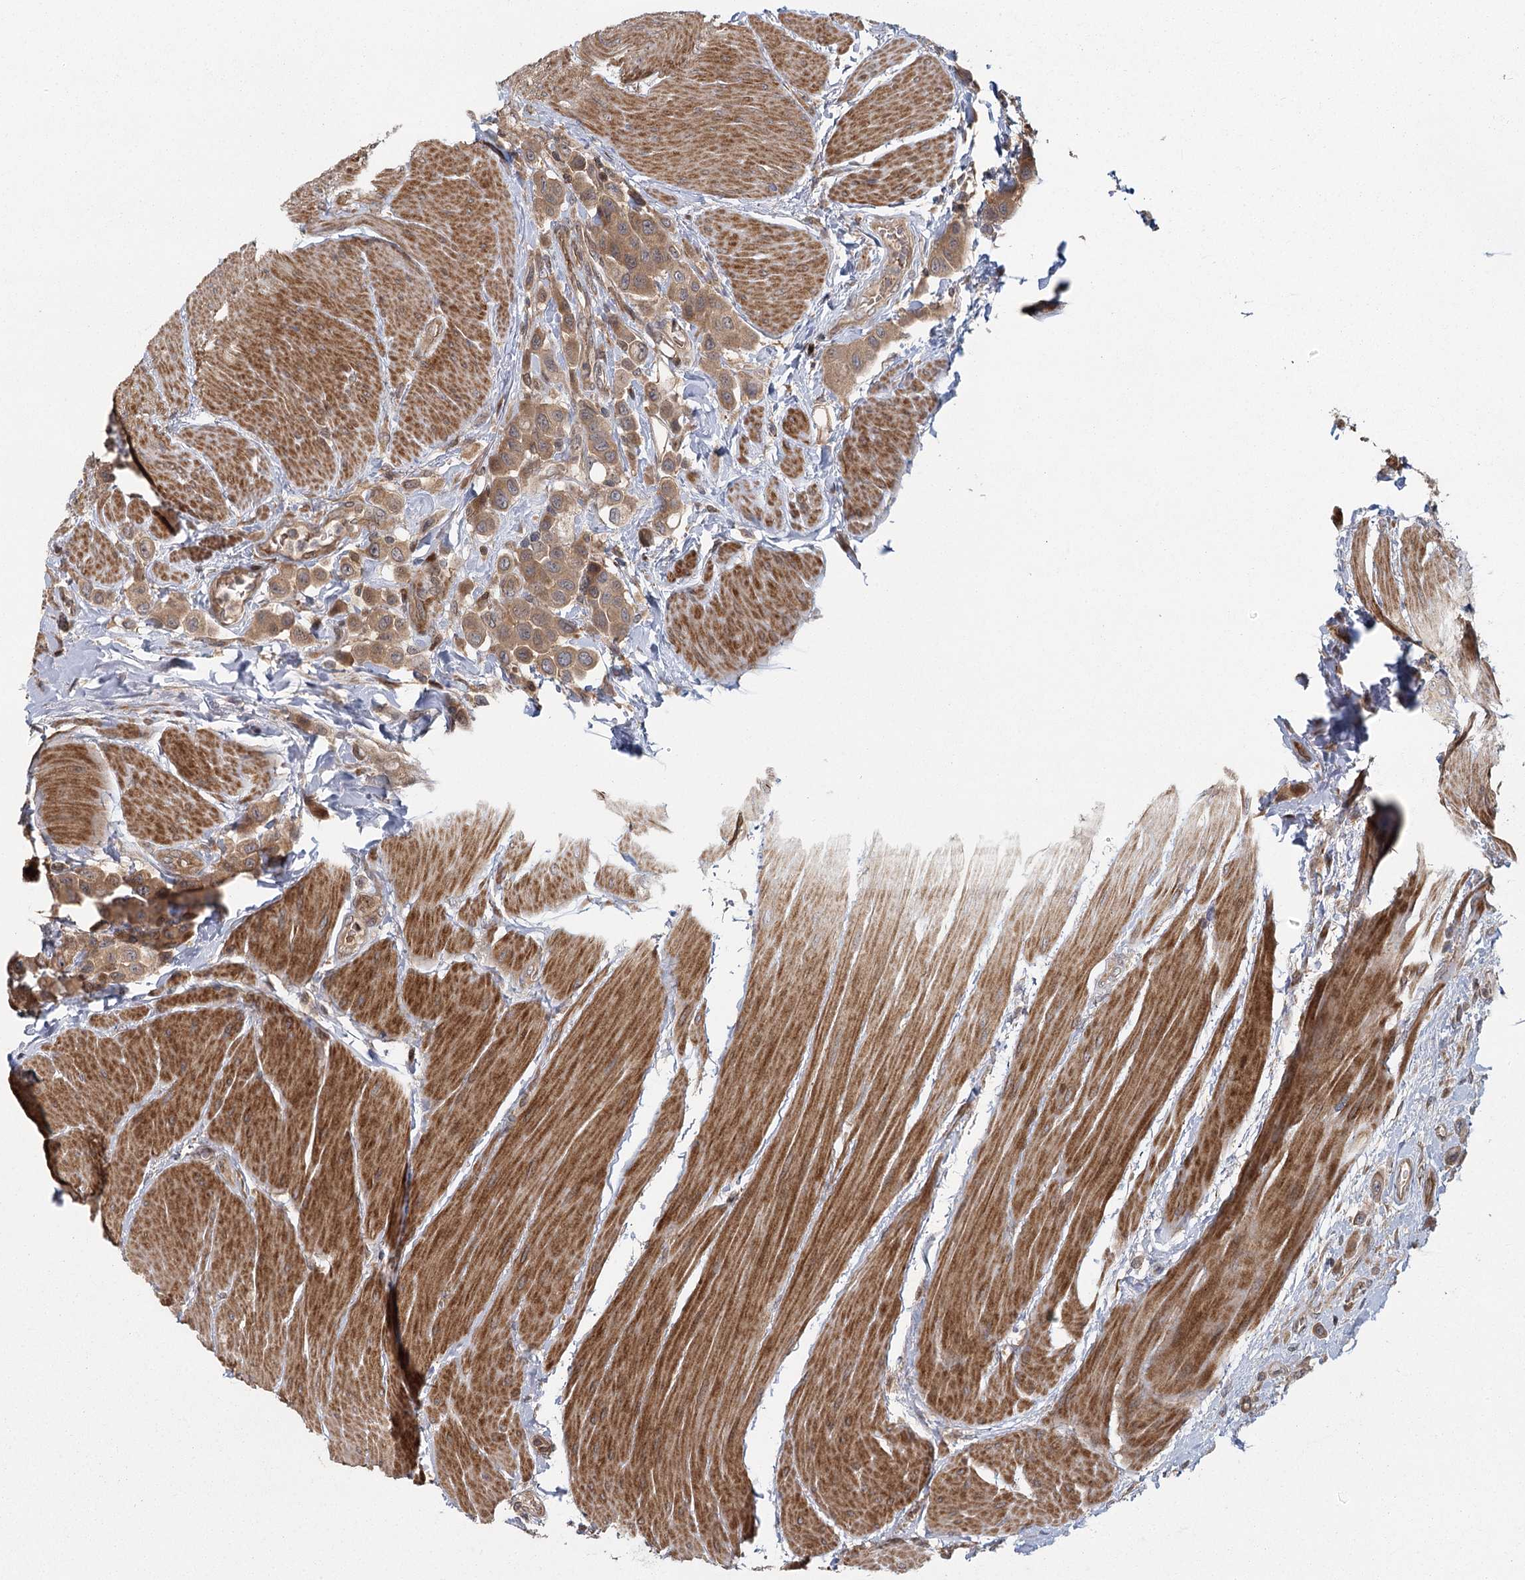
{"staining": {"intensity": "moderate", "quantity": ">75%", "location": "cytoplasmic/membranous"}, "tissue": "urothelial cancer", "cell_type": "Tumor cells", "image_type": "cancer", "snomed": [{"axis": "morphology", "description": "Urothelial carcinoma, High grade"}, {"axis": "topography", "description": "Urinary bladder"}], "caption": "Immunohistochemical staining of high-grade urothelial carcinoma shows medium levels of moderate cytoplasmic/membranous staining in about >75% of tumor cells.", "gene": "RAPGEF6", "patient": {"sex": "male", "age": 50}}